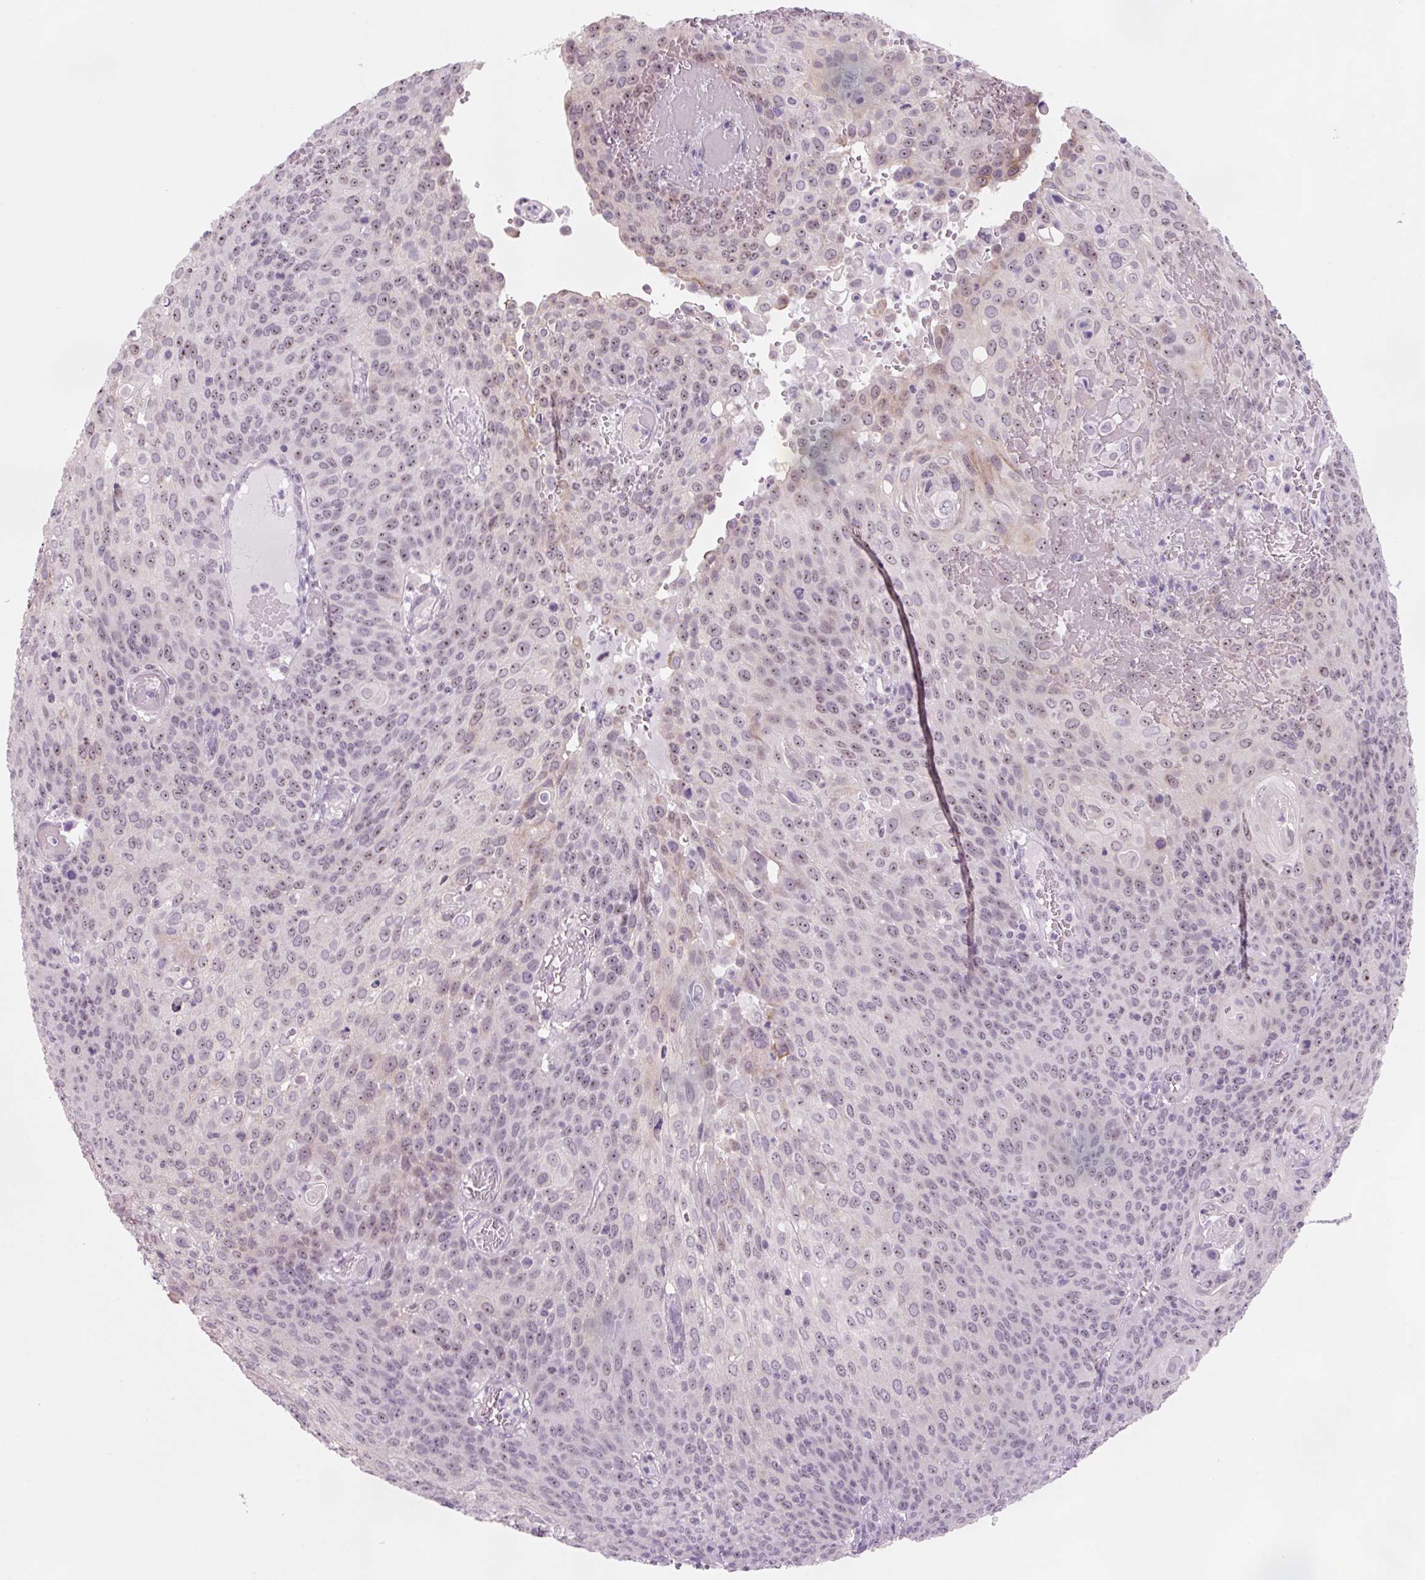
{"staining": {"intensity": "weak", "quantity": "<25%", "location": "cytoplasmic/membranous,nuclear"}, "tissue": "cervical cancer", "cell_type": "Tumor cells", "image_type": "cancer", "snomed": [{"axis": "morphology", "description": "Squamous cell carcinoma, NOS"}, {"axis": "topography", "description": "Cervix"}], "caption": "Cervical cancer (squamous cell carcinoma) stained for a protein using immunohistochemistry reveals no expression tumor cells.", "gene": "DNTTIP2", "patient": {"sex": "female", "age": 65}}